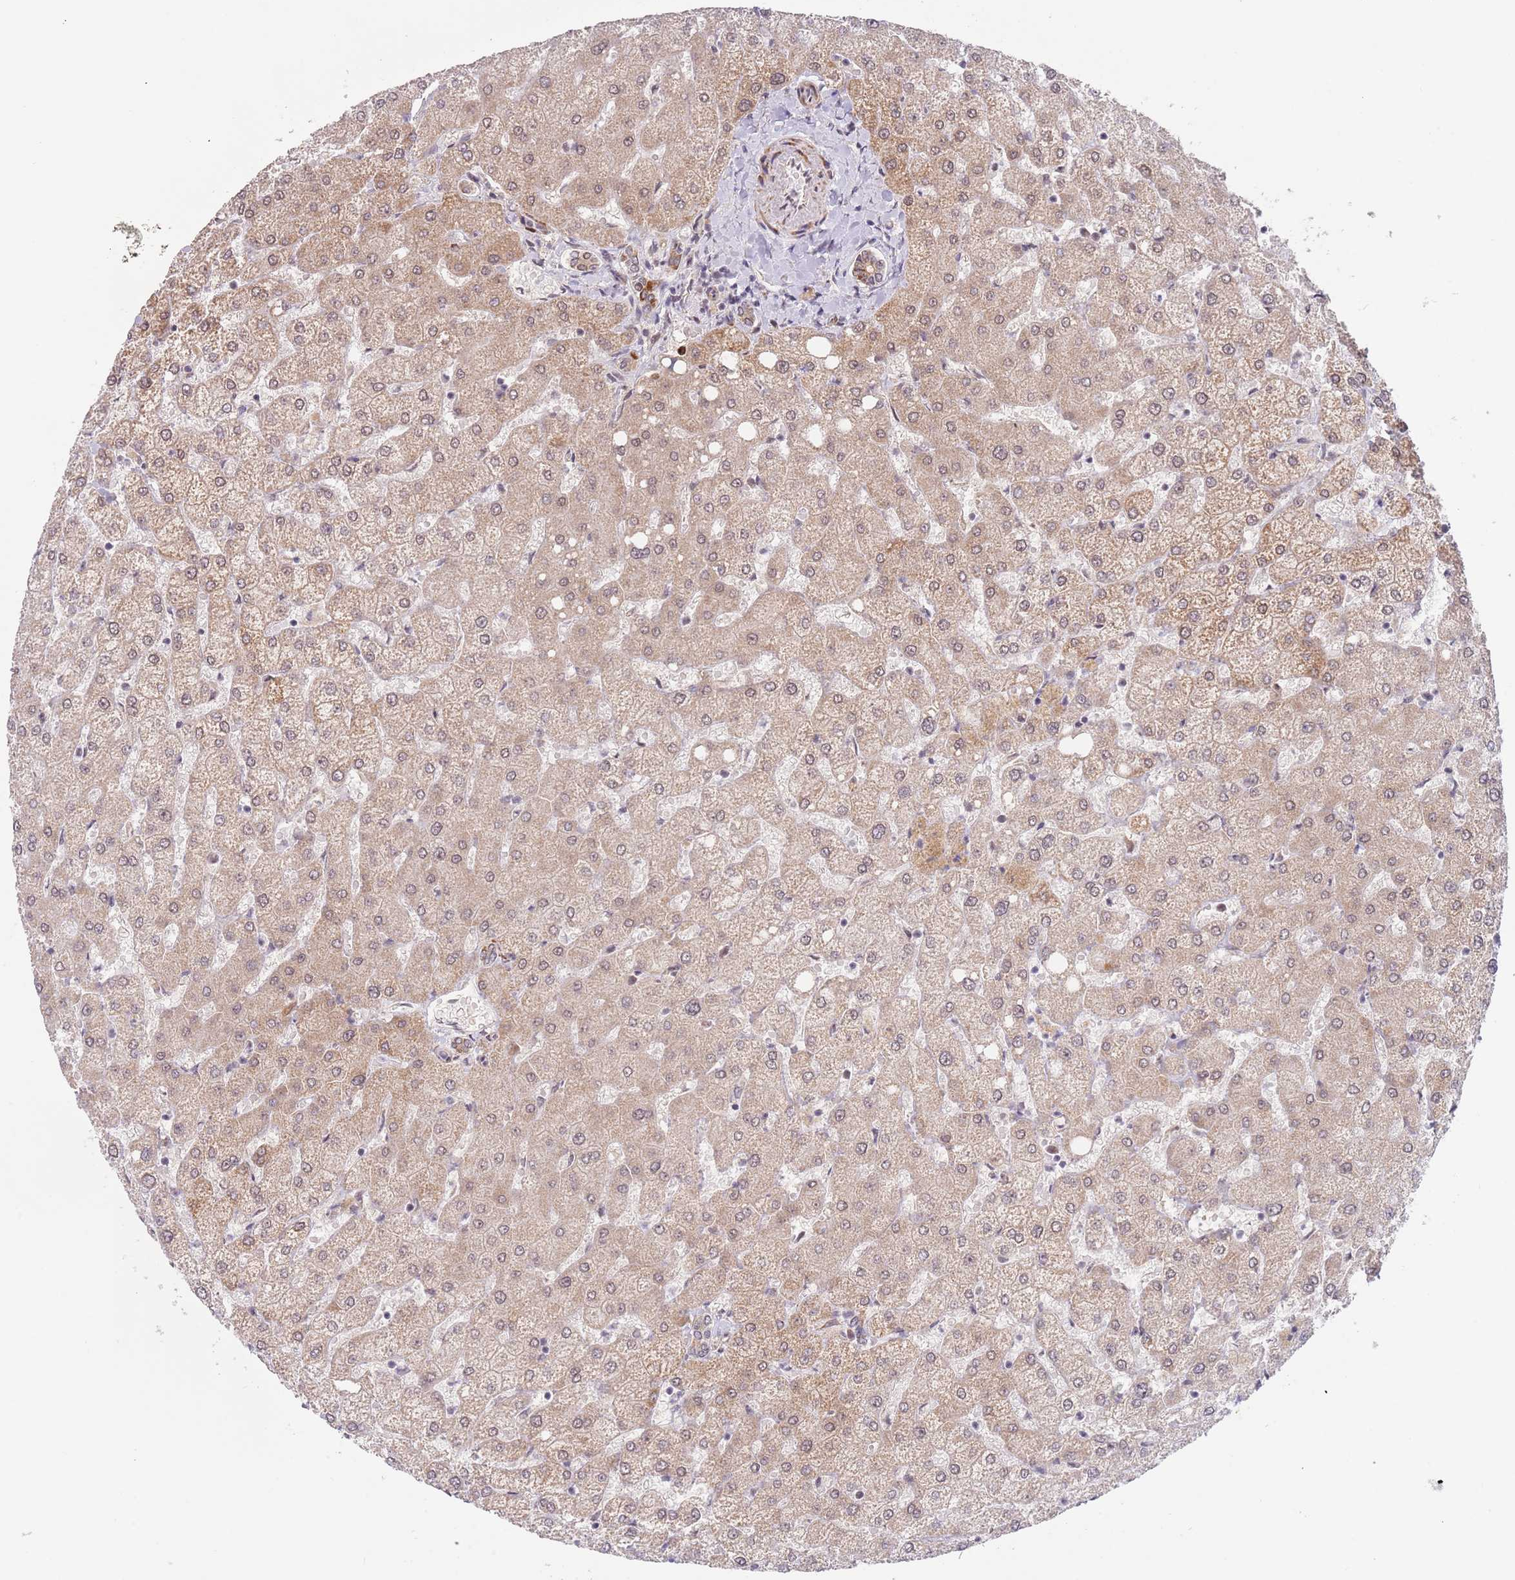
{"staining": {"intensity": "moderate", "quantity": ">75%", "location": "cytoplasmic/membranous,nuclear"}, "tissue": "liver", "cell_type": "Cholangiocytes", "image_type": "normal", "snomed": [{"axis": "morphology", "description": "Normal tissue, NOS"}, {"axis": "topography", "description": "Liver"}], "caption": "Protein expression analysis of unremarkable liver shows moderate cytoplasmic/membranous,nuclear positivity in approximately >75% of cholangiocytes.", "gene": "UQCC3", "patient": {"sex": "female", "age": 54}}